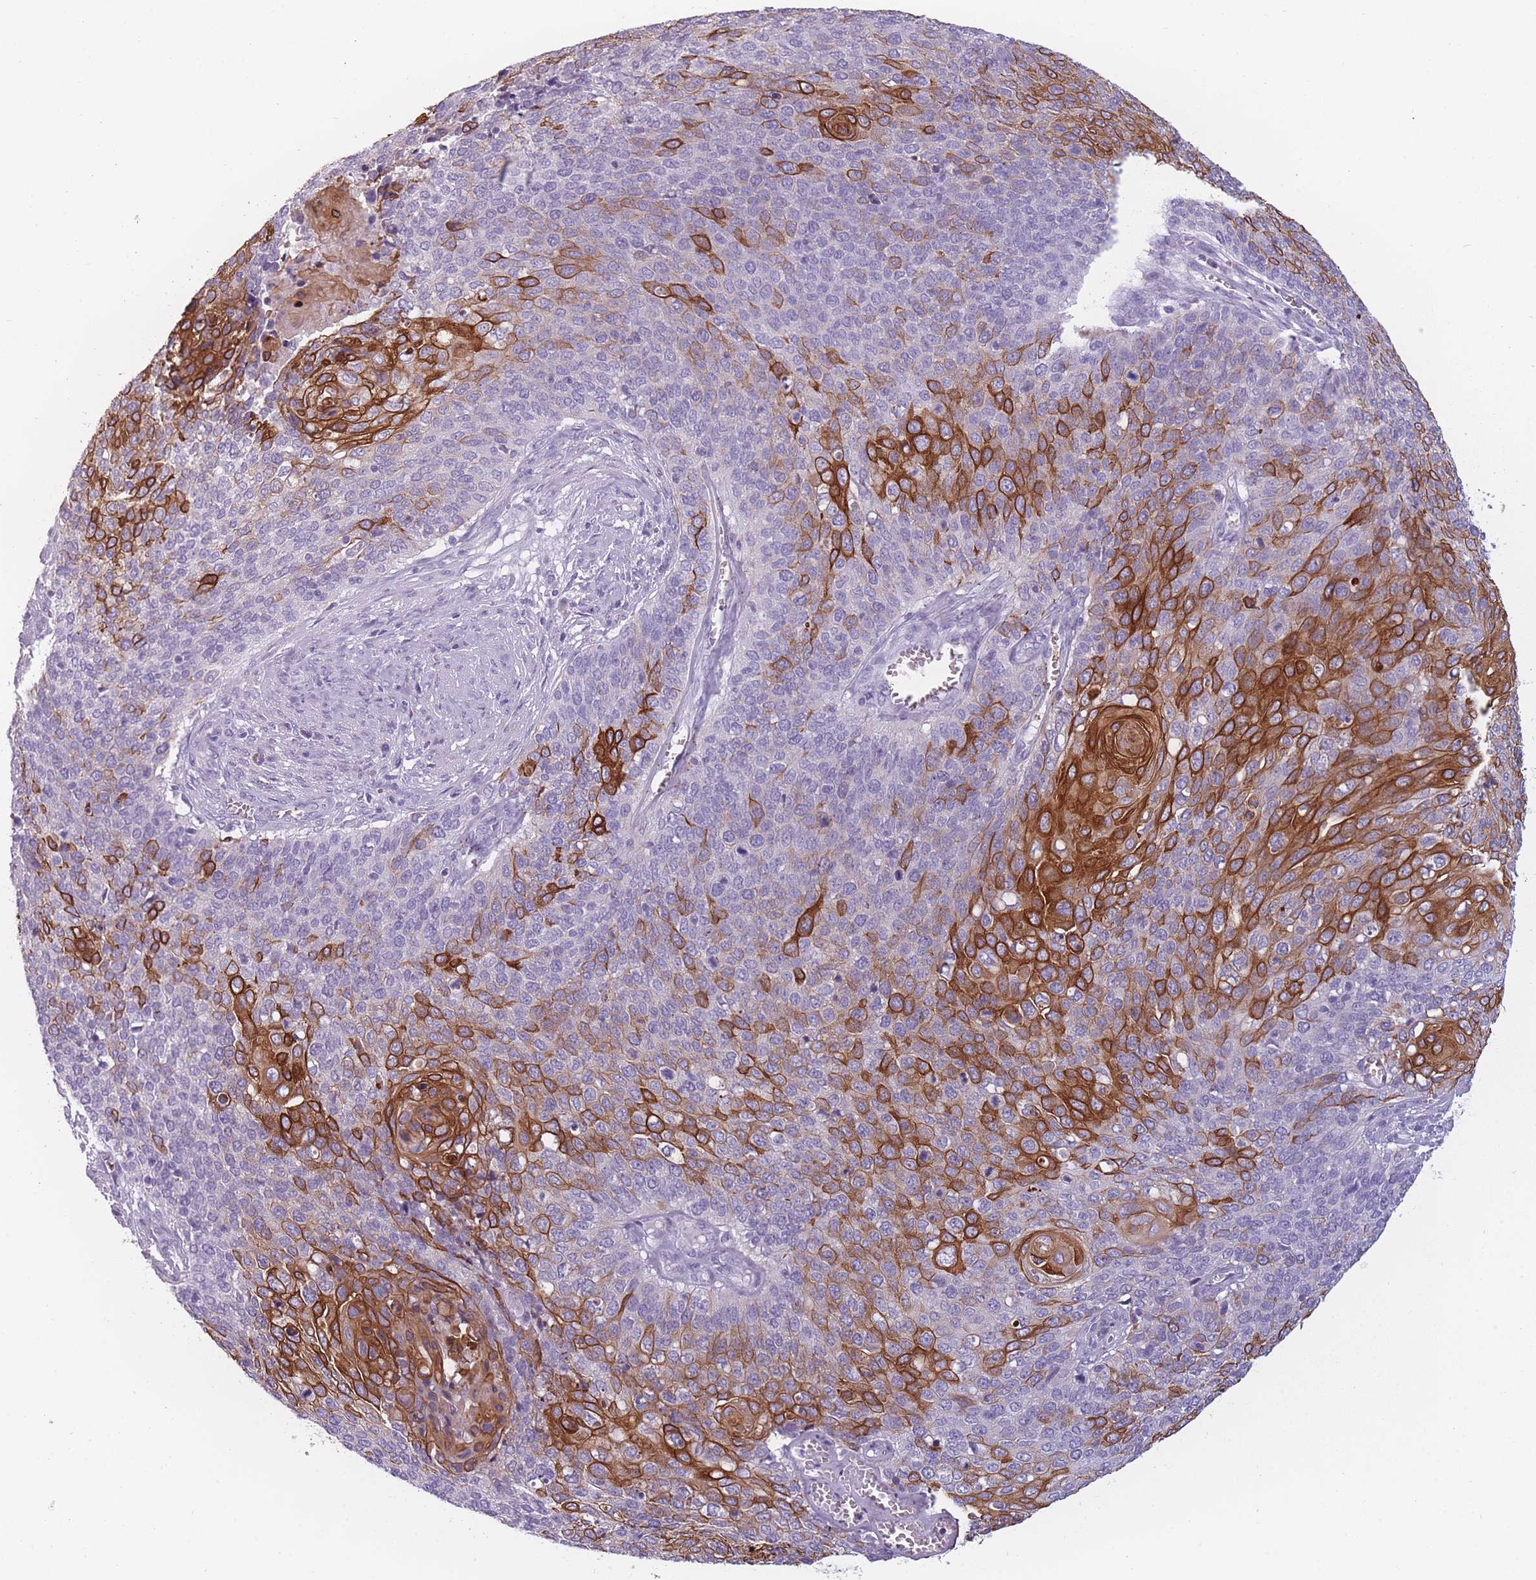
{"staining": {"intensity": "strong", "quantity": "25%-75%", "location": "cytoplasmic/membranous"}, "tissue": "cervical cancer", "cell_type": "Tumor cells", "image_type": "cancer", "snomed": [{"axis": "morphology", "description": "Squamous cell carcinoma, NOS"}, {"axis": "topography", "description": "Cervix"}], "caption": "A high amount of strong cytoplasmic/membranous positivity is seen in approximately 25%-75% of tumor cells in cervical cancer tissue.", "gene": "PPFIA3", "patient": {"sex": "female", "age": 39}}